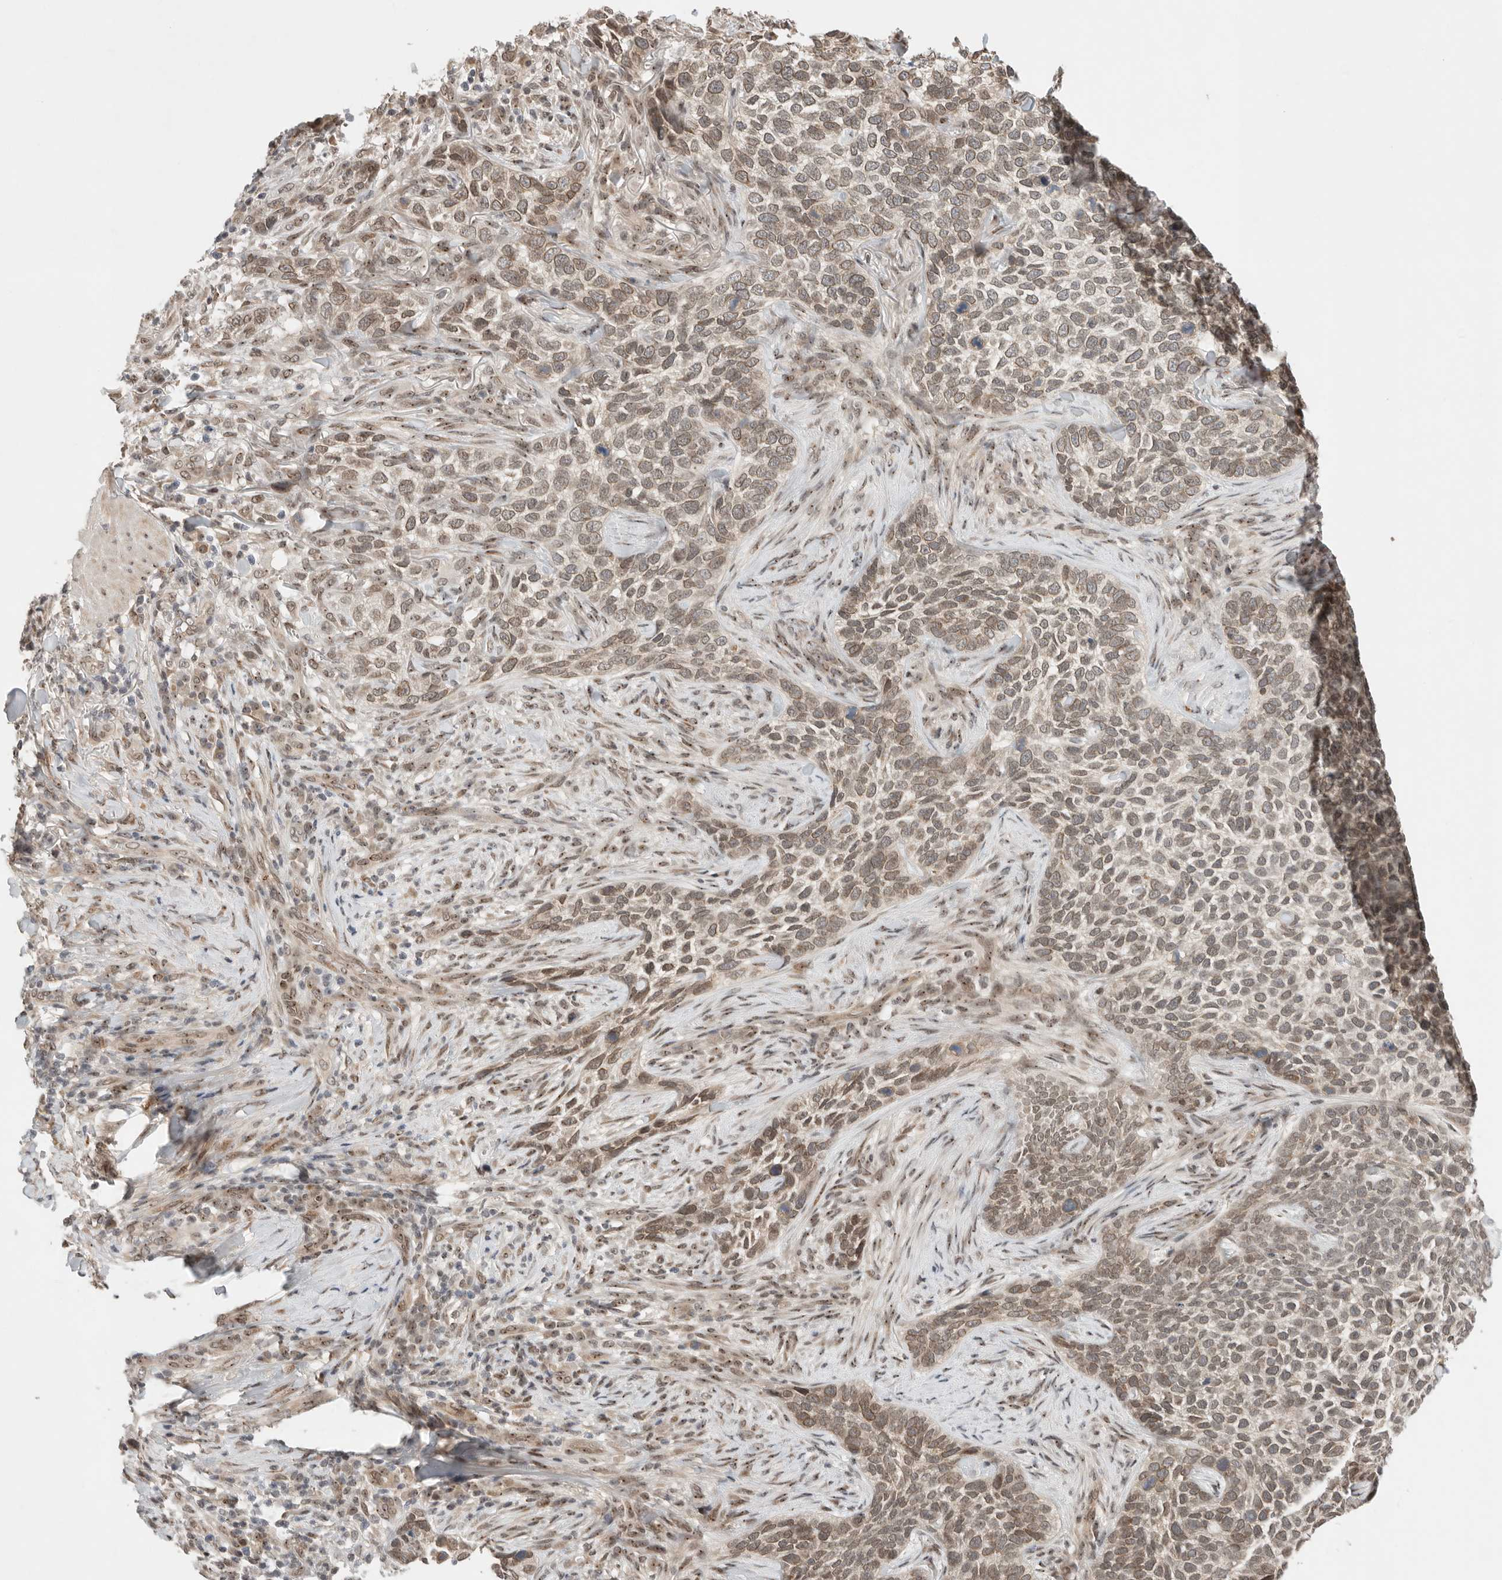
{"staining": {"intensity": "weak", "quantity": ">75%", "location": "cytoplasmic/membranous,nuclear"}, "tissue": "skin cancer", "cell_type": "Tumor cells", "image_type": "cancer", "snomed": [{"axis": "morphology", "description": "Basal cell carcinoma"}, {"axis": "topography", "description": "Skin"}], "caption": "Immunohistochemistry micrograph of human skin basal cell carcinoma stained for a protein (brown), which reveals low levels of weak cytoplasmic/membranous and nuclear expression in about >75% of tumor cells.", "gene": "LEMD3", "patient": {"sex": "female", "age": 64}}